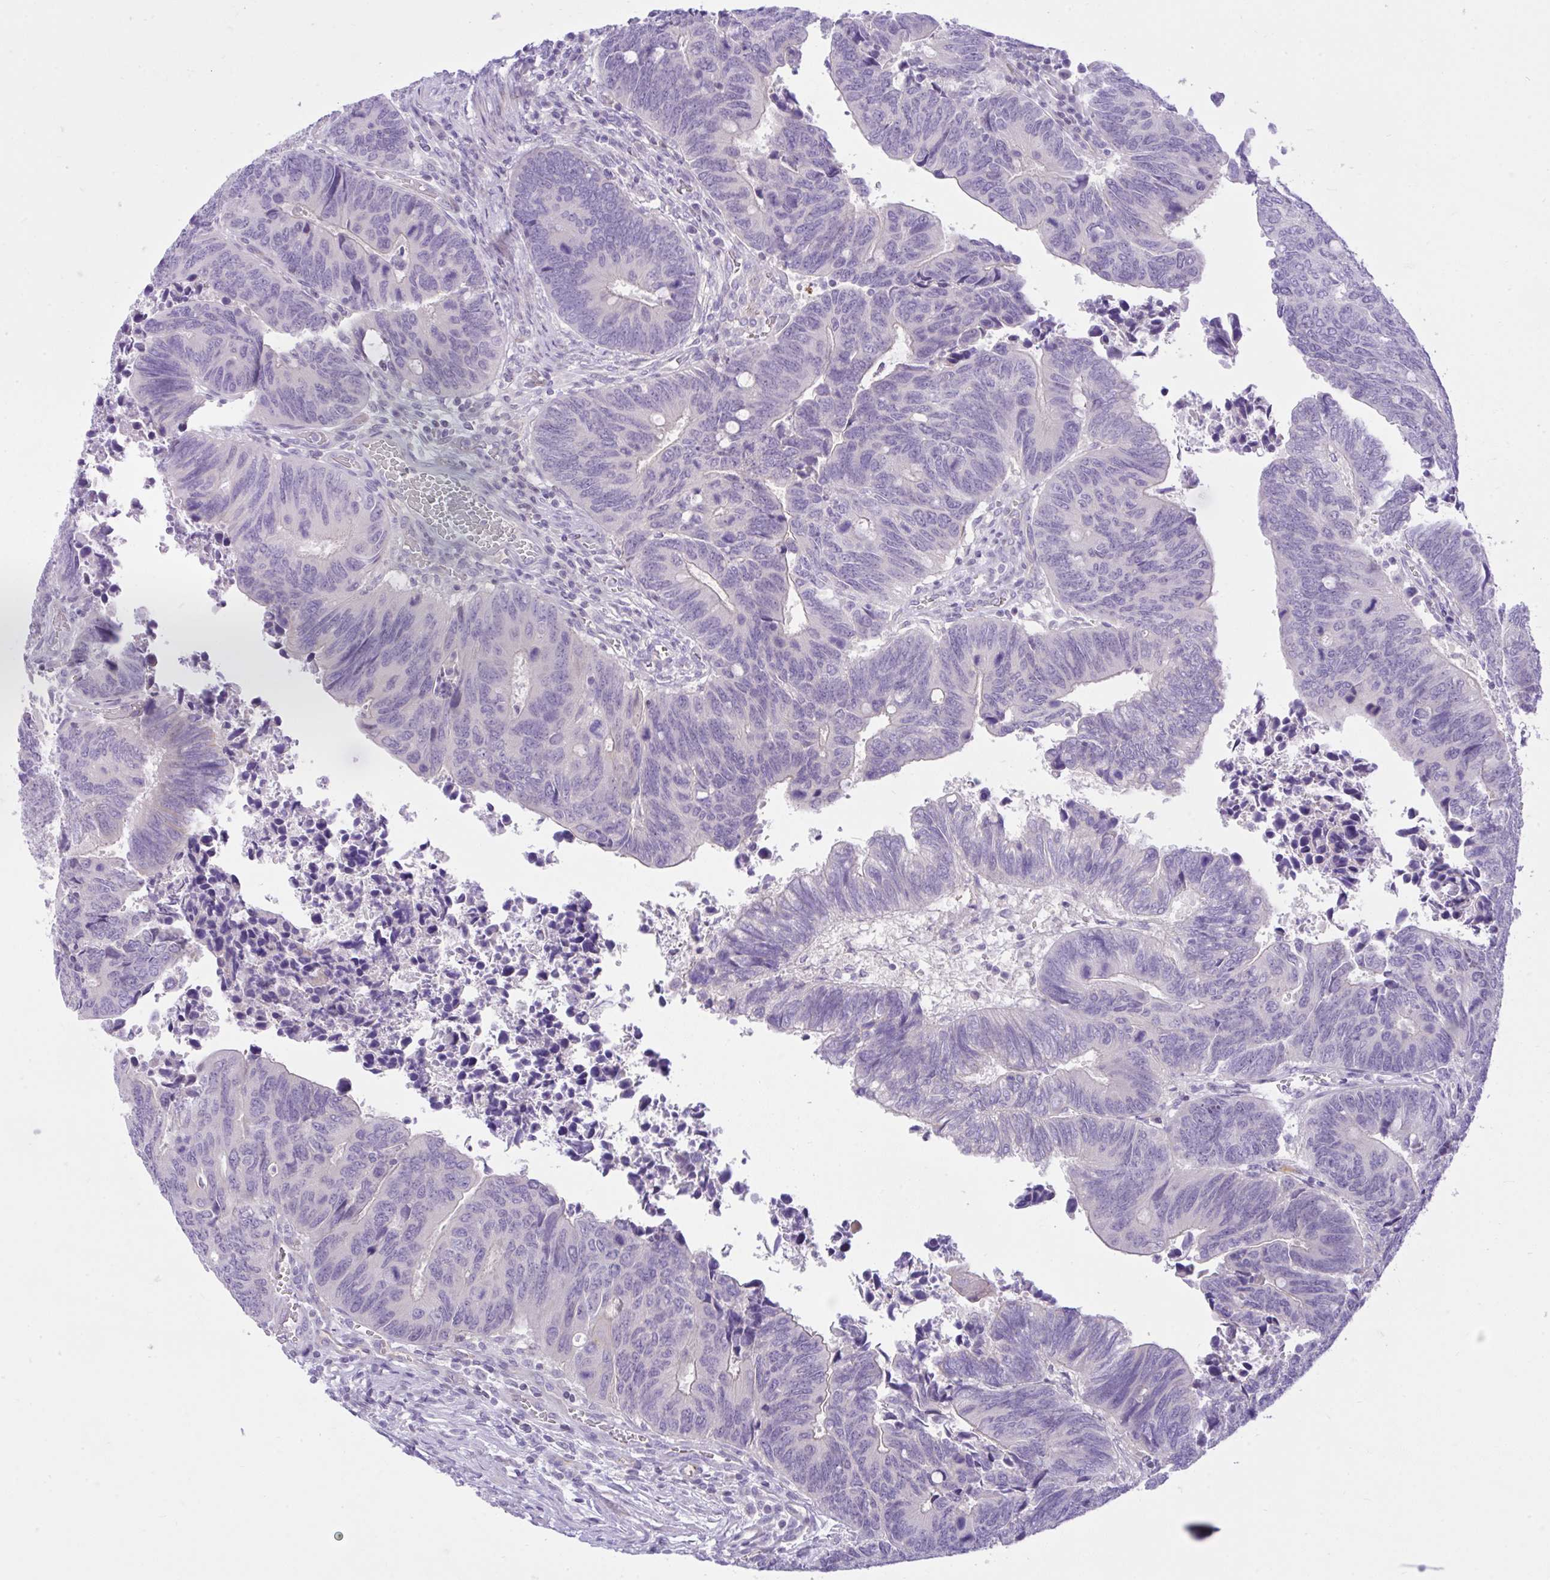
{"staining": {"intensity": "negative", "quantity": "none", "location": "none"}, "tissue": "colorectal cancer", "cell_type": "Tumor cells", "image_type": "cancer", "snomed": [{"axis": "morphology", "description": "Adenocarcinoma, NOS"}, {"axis": "topography", "description": "Colon"}], "caption": "This is an immunohistochemistry (IHC) micrograph of colorectal cancer (adenocarcinoma). There is no staining in tumor cells.", "gene": "ZNF101", "patient": {"sex": "male", "age": 87}}